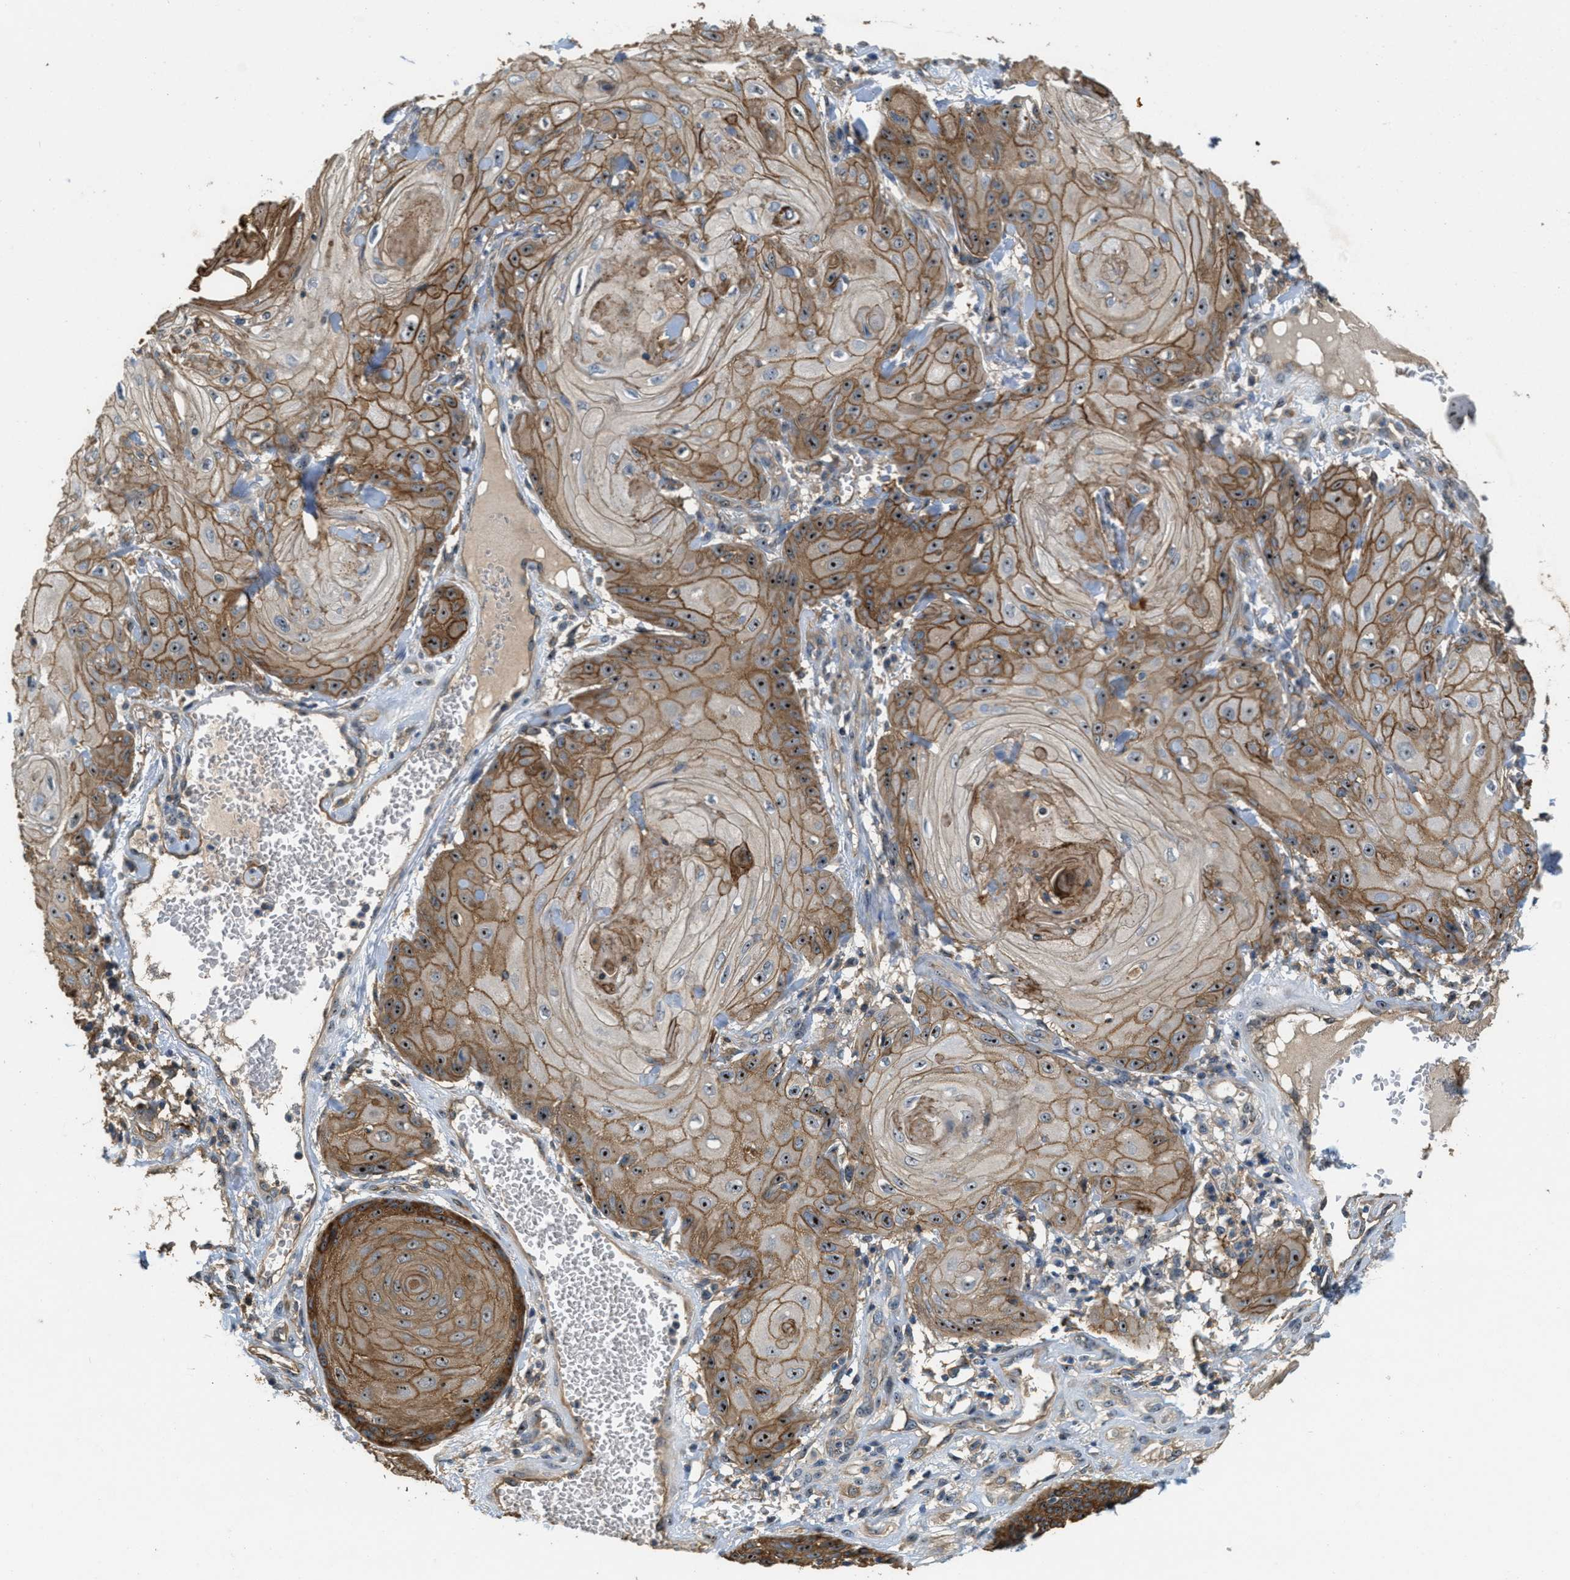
{"staining": {"intensity": "moderate", "quantity": ">75%", "location": "cytoplasmic/membranous,nuclear"}, "tissue": "skin cancer", "cell_type": "Tumor cells", "image_type": "cancer", "snomed": [{"axis": "morphology", "description": "Squamous cell carcinoma, NOS"}, {"axis": "topography", "description": "Skin"}], "caption": "Tumor cells show medium levels of moderate cytoplasmic/membranous and nuclear expression in approximately >75% of cells in skin squamous cell carcinoma.", "gene": "OSMR", "patient": {"sex": "male", "age": 74}}